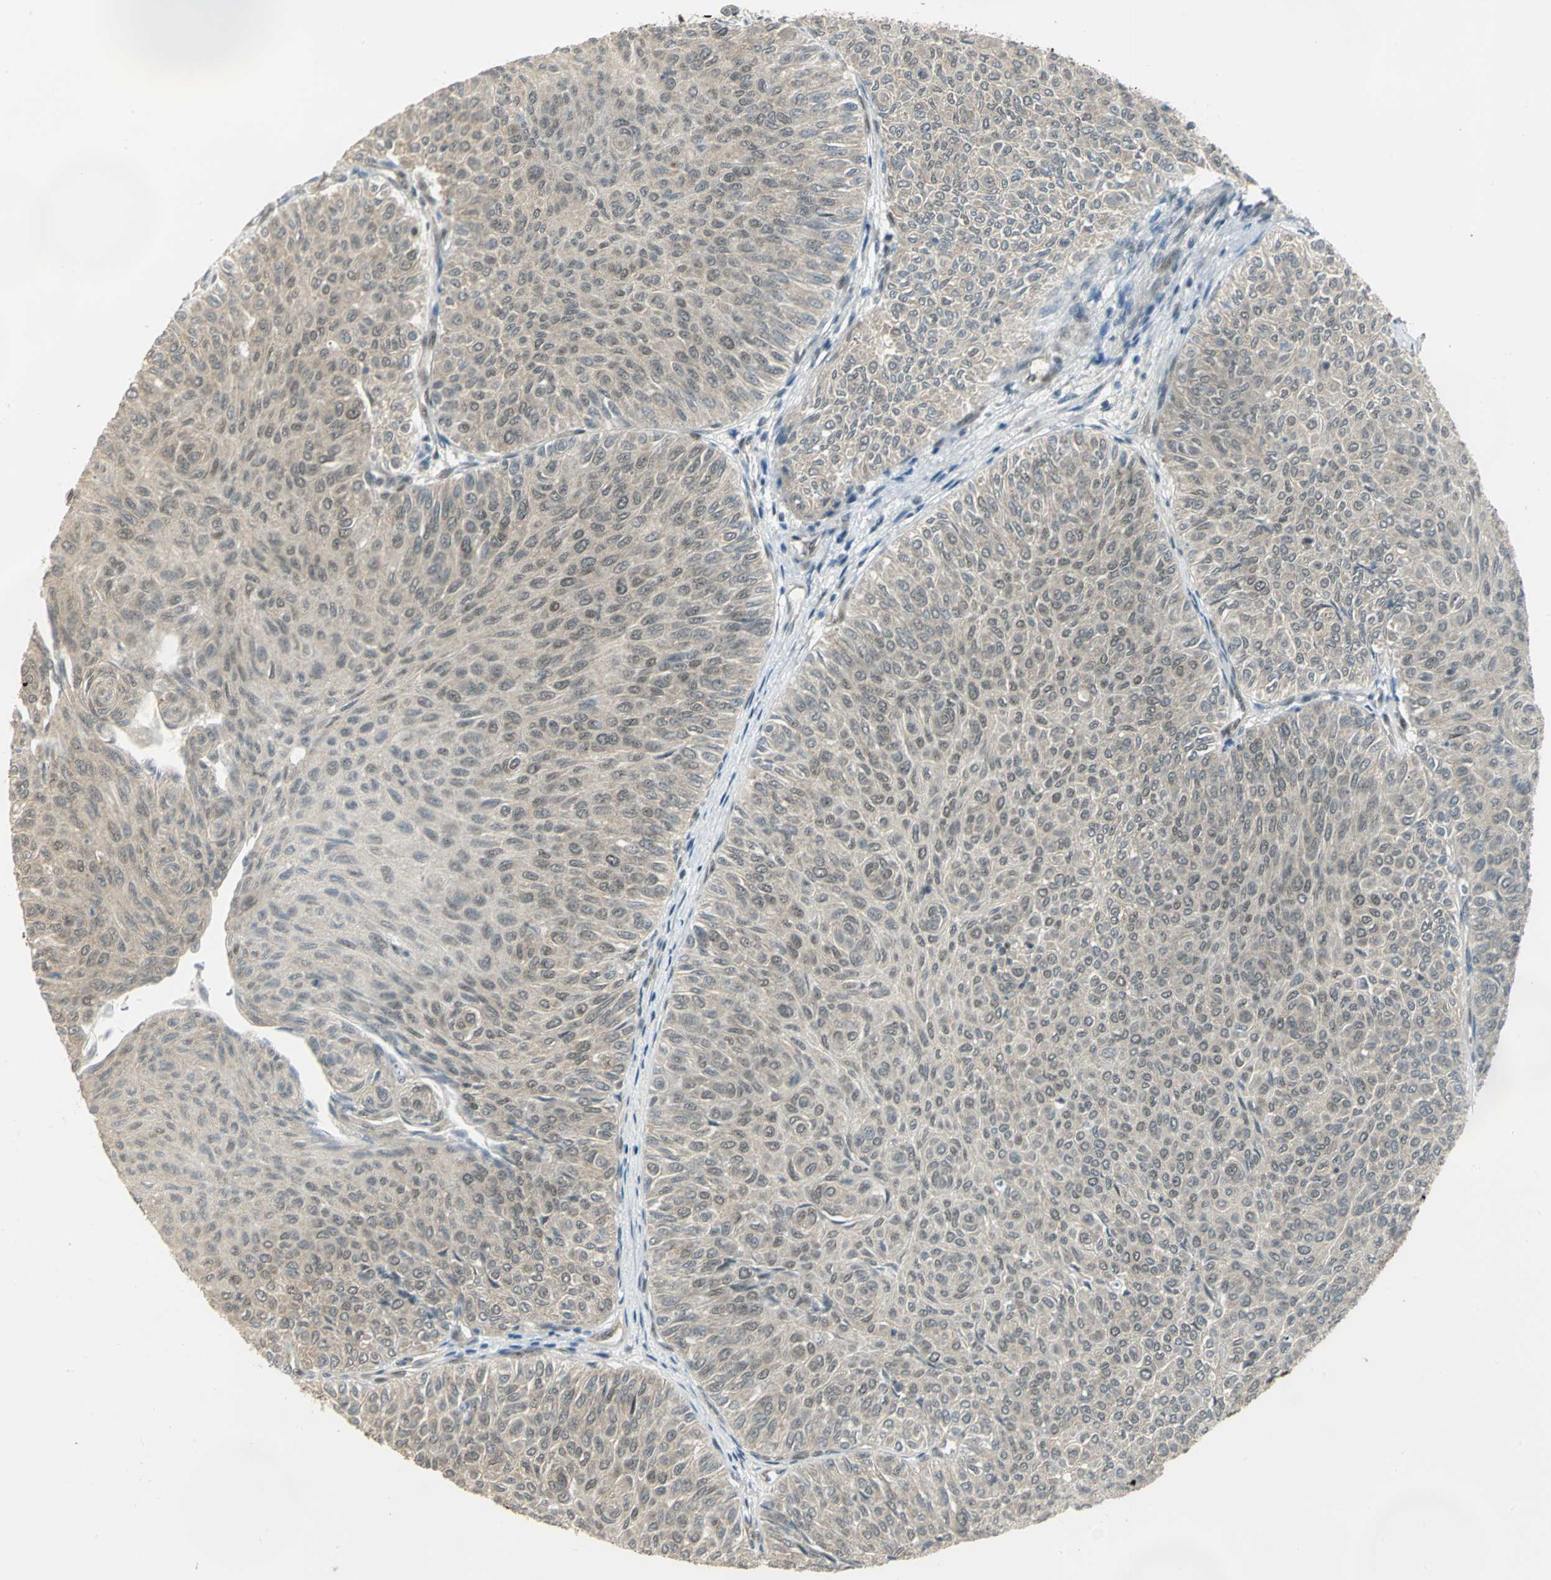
{"staining": {"intensity": "weak", "quantity": ">75%", "location": "cytoplasmic/membranous"}, "tissue": "urothelial cancer", "cell_type": "Tumor cells", "image_type": "cancer", "snomed": [{"axis": "morphology", "description": "Urothelial carcinoma, Low grade"}, {"axis": "topography", "description": "Urinary bladder"}], "caption": "Immunohistochemistry (DAB) staining of low-grade urothelial carcinoma exhibits weak cytoplasmic/membranous protein expression in about >75% of tumor cells.", "gene": "DDX5", "patient": {"sex": "male", "age": 78}}